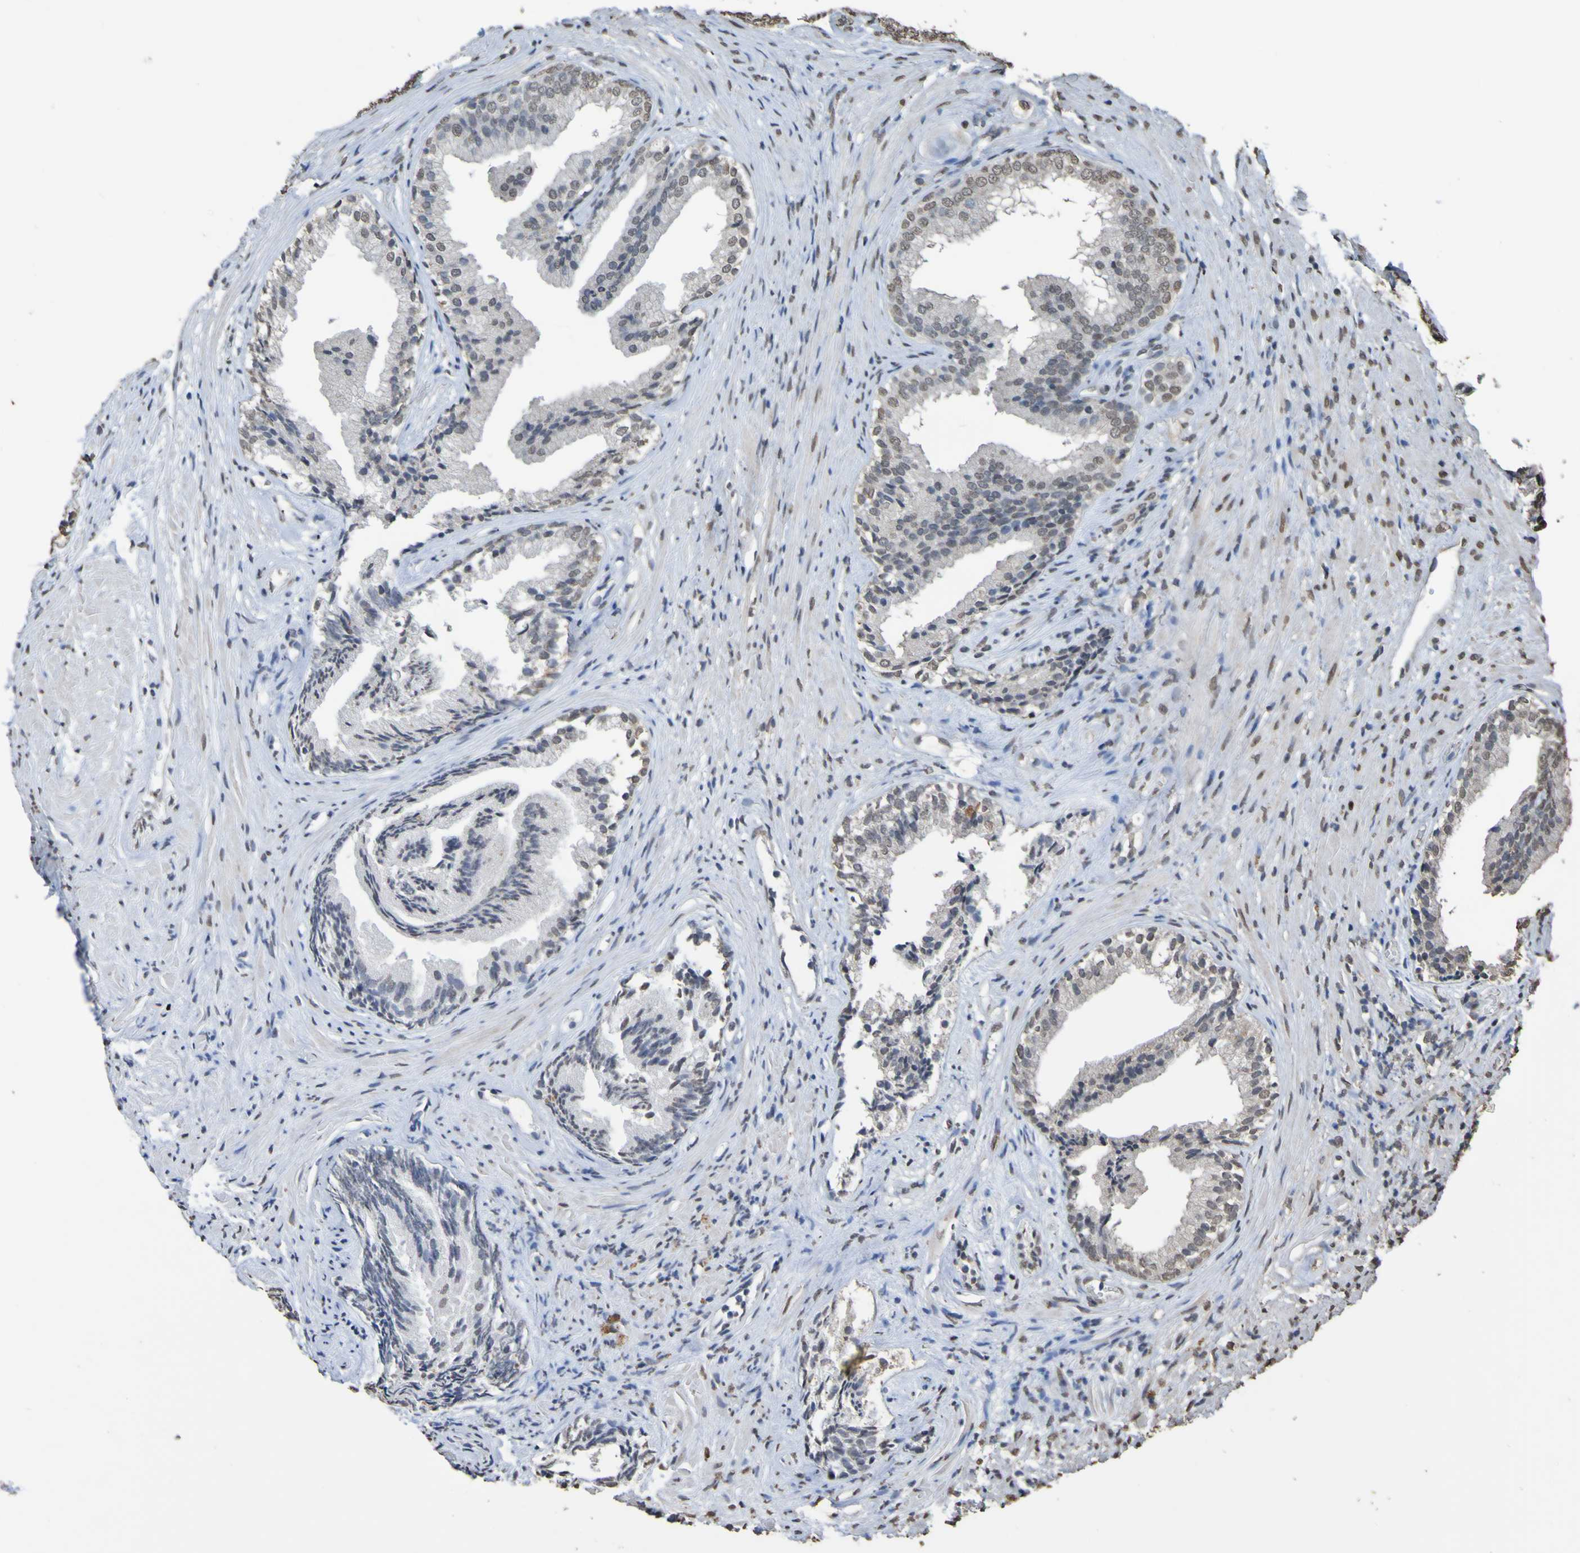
{"staining": {"intensity": "weak", "quantity": "25%-75%", "location": "nuclear"}, "tissue": "prostate", "cell_type": "Glandular cells", "image_type": "normal", "snomed": [{"axis": "morphology", "description": "Normal tissue, NOS"}, {"axis": "topography", "description": "Prostate"}], "caption": "Normal prostate was stained to show a protein in brown. There is low levels of weak nuclear positivity in about 25%-75% of glandular cells. (Stains: DAB (3,3'-diaminobenzidine) in brown, nuclei in blue, Microscopy: brightfield microscopy at high magnification).", "gene": "ALKBH2", "patient": {"sex": "male", "age": 76}}